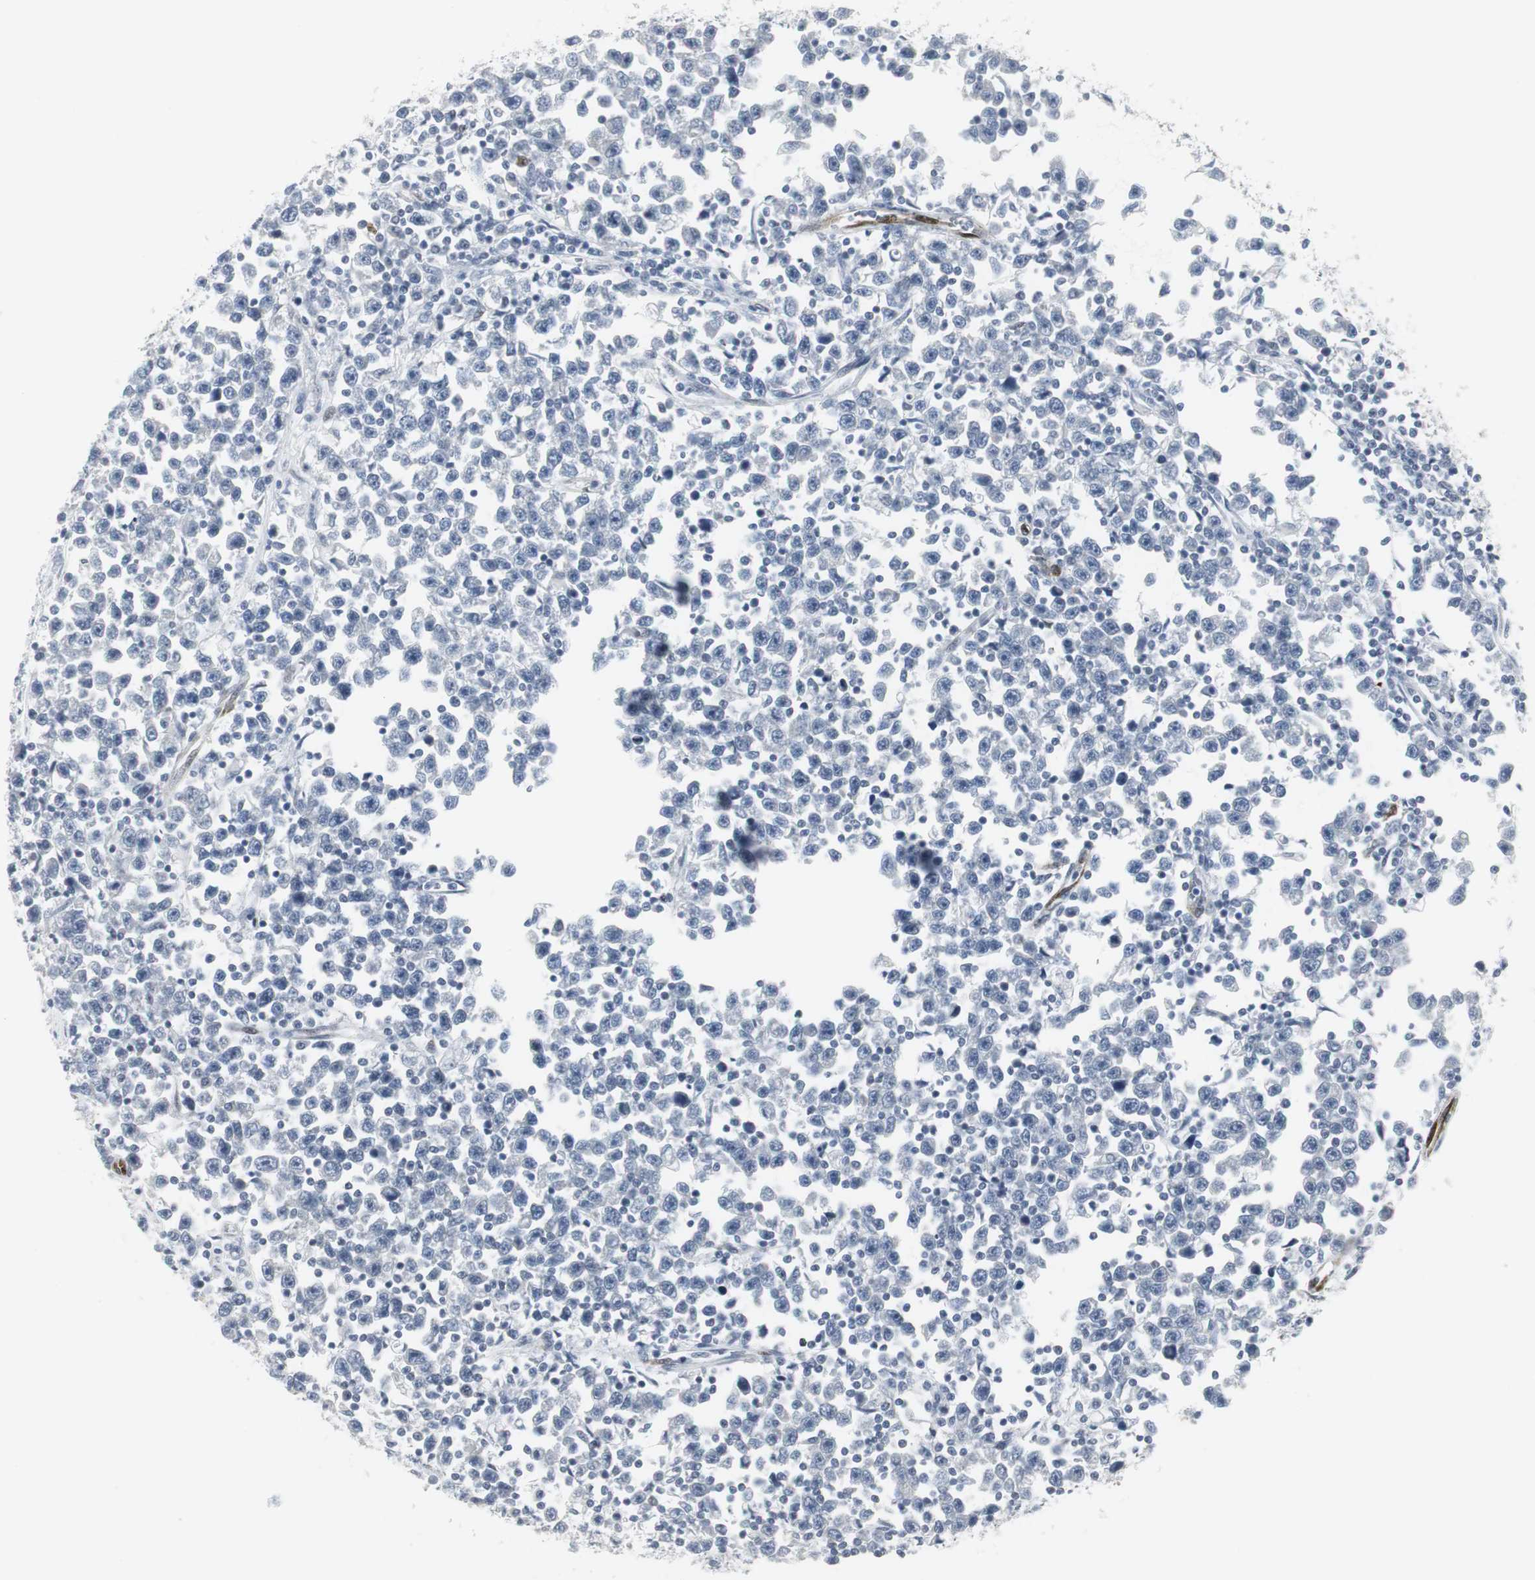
{"staining": {"intensity": "negative", "quantity": "none", "location": "none"}, "tissue": "testis cancer", "cell_type": "Tumor cells", "image_type": "cancer", "snomed": [{"axis": "morphology", "description": "Seminoma, NOS"}, {"axis": "topography", "description": "Testis"}], "caption": "This is an IHC histopathology image of human seminoma (testis). There is no expression in tumor cells.", "gene": "PPP1R14A", "patient": {"sex": "male", "age": 43}}